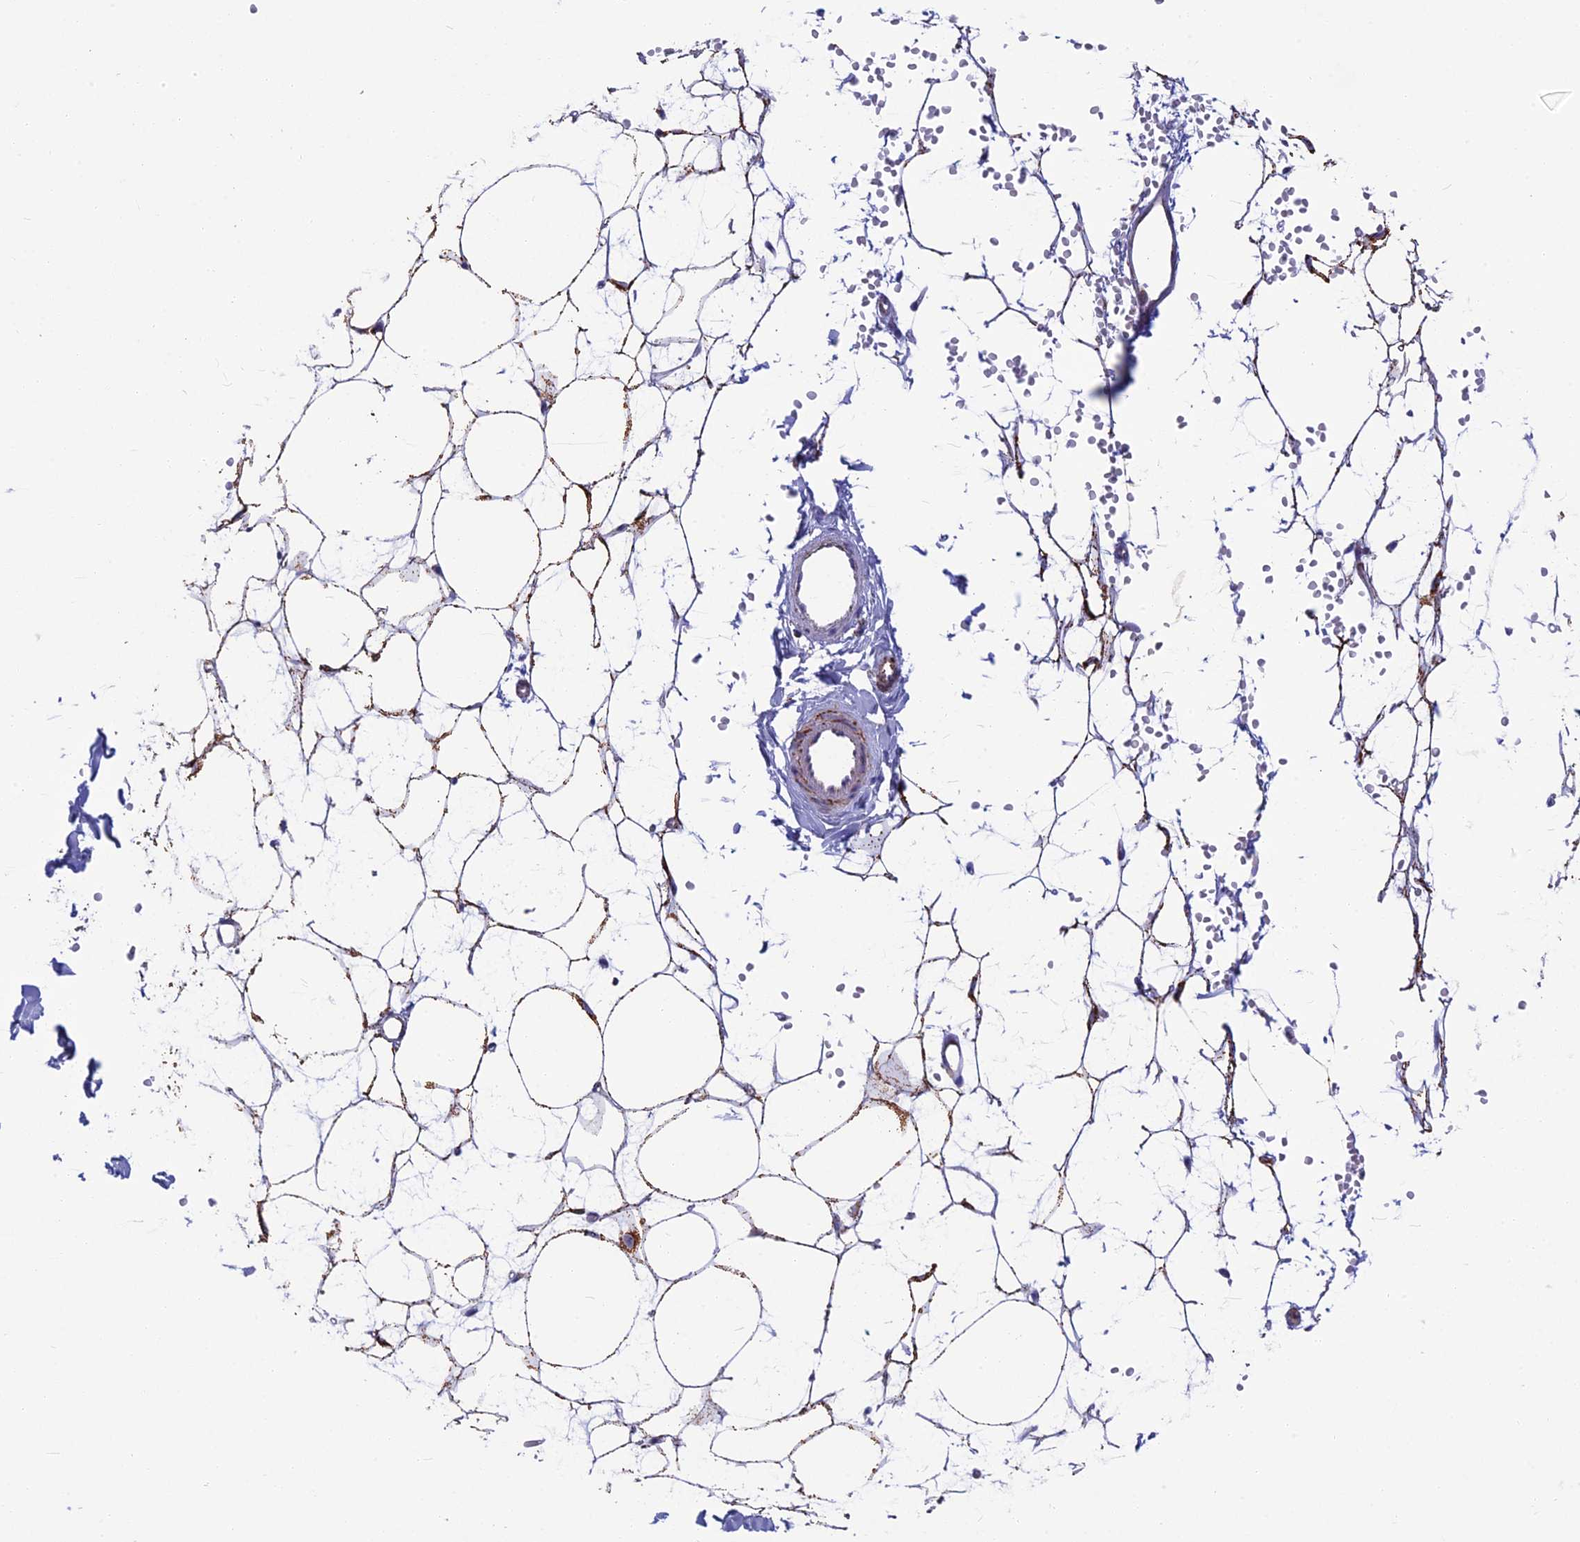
{"staining": {"intensity": "moderate", "quantity": ">75%", "location": "cytoplasmic/membranous"}, "tissue": "adipose tissue", "cell_type": "Adipocytes", "image_type": "normal", "snomed": [{"axis": "morphology", "description": "Normal tissue, NOS"}, {"axis": "topography", "description": "Breast"}], "caption": "Immunohistochemical staining of normal adipose tissue demonstrates >75% levels of moderate cytoplasmic/membranous protein staining in approximately >75% of adipocytes.", "gene": "CS", "patient": {"sex": "female", "age": 23}}